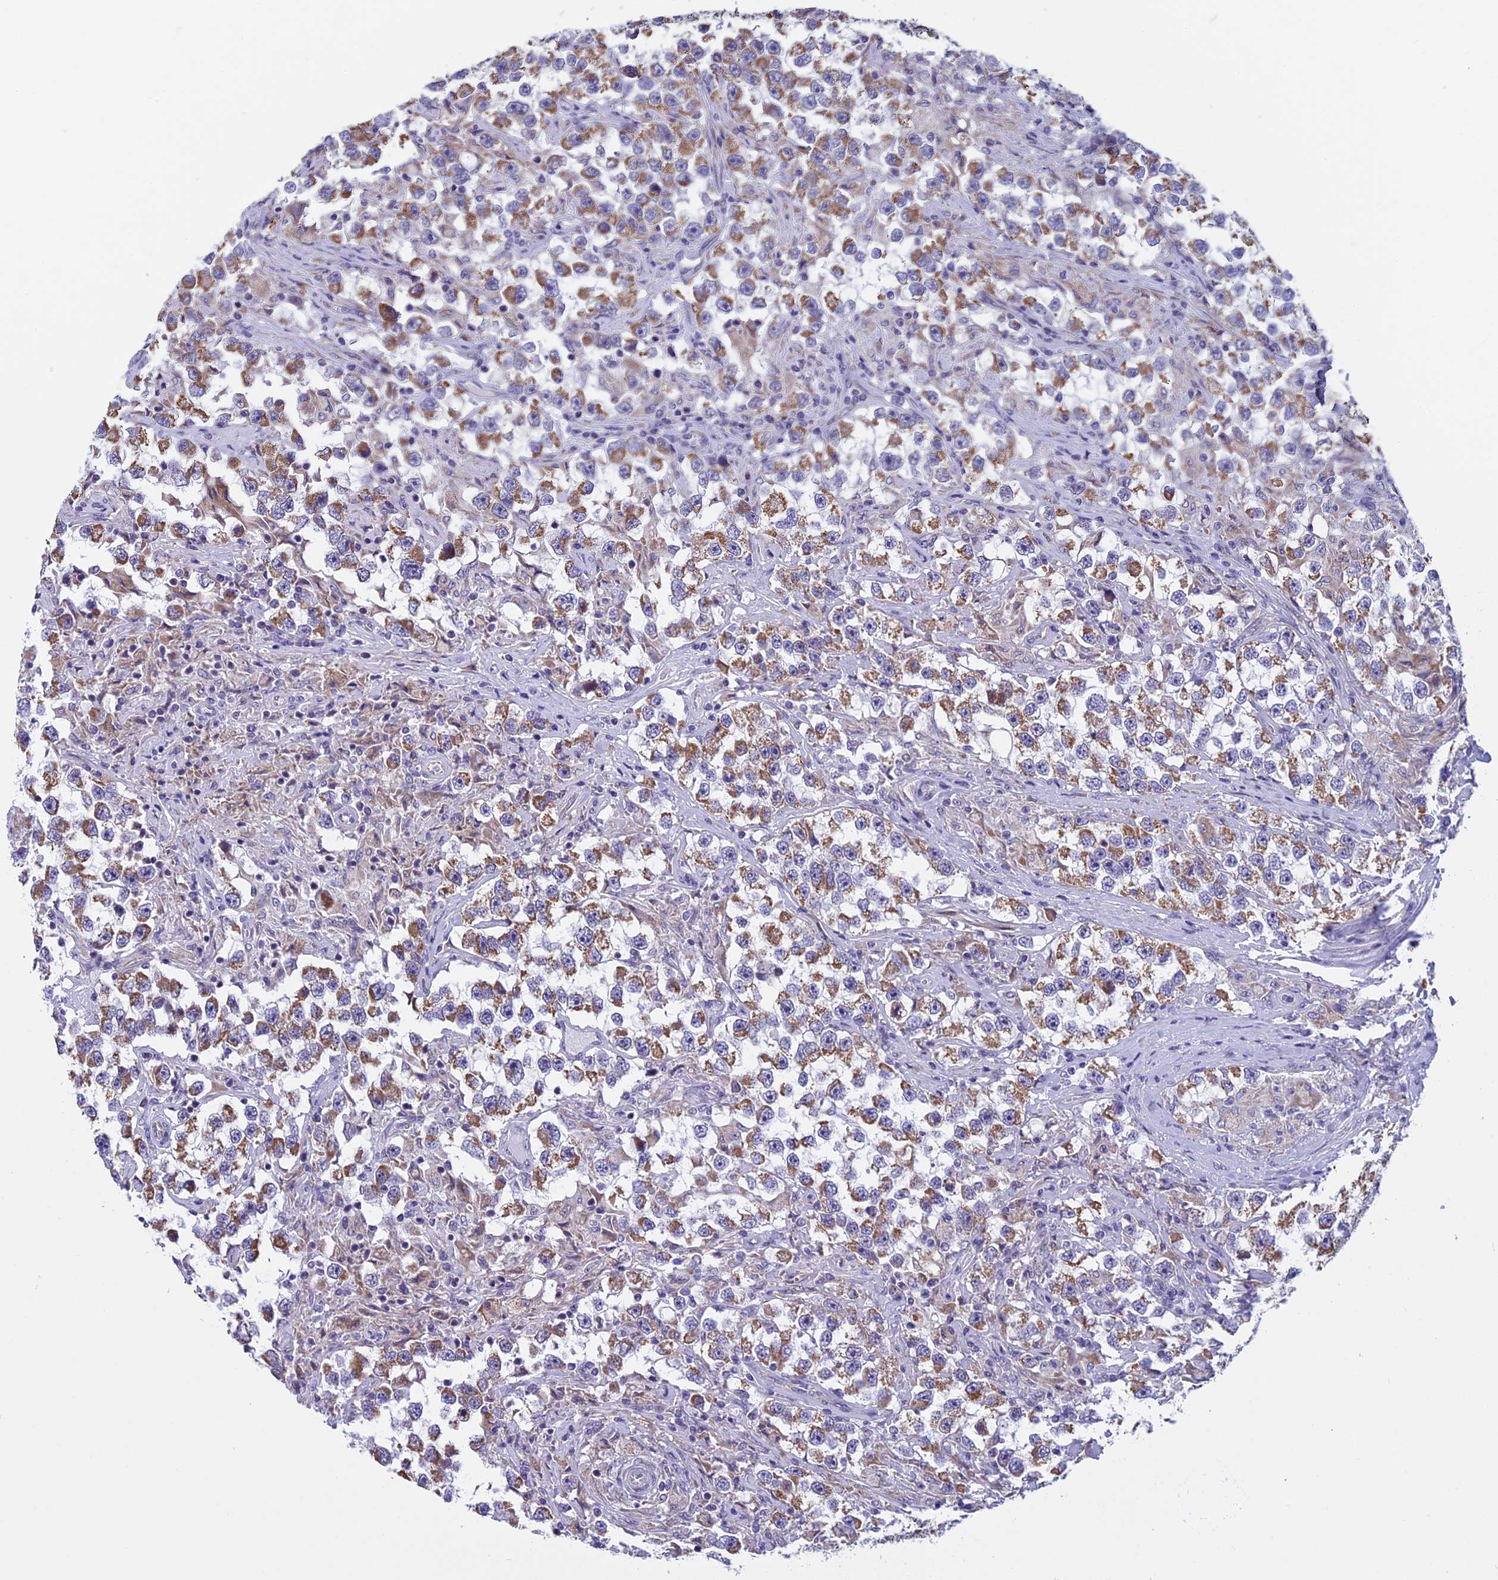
{"staining": {"intensity": "moderate", "quantity": ">75%", "location": "cytoplasmic/membranous"}, "tissue": "testis cancer", "cell_type": "Tumor cells", "image_type": "cancer", "snomed": [{"axis": "morphology", "description": "Seminoma, NOS"}, {"axis": "topography", "description": "Testis"}], "caption": "Human testis cancer stained for a protein (brown) displays moderate cytoplasmic/membranous positive expression in approximately >75% of tumor cells.", "gene": "ZNF317", "patient": {"sex": "male", "age": 46}}